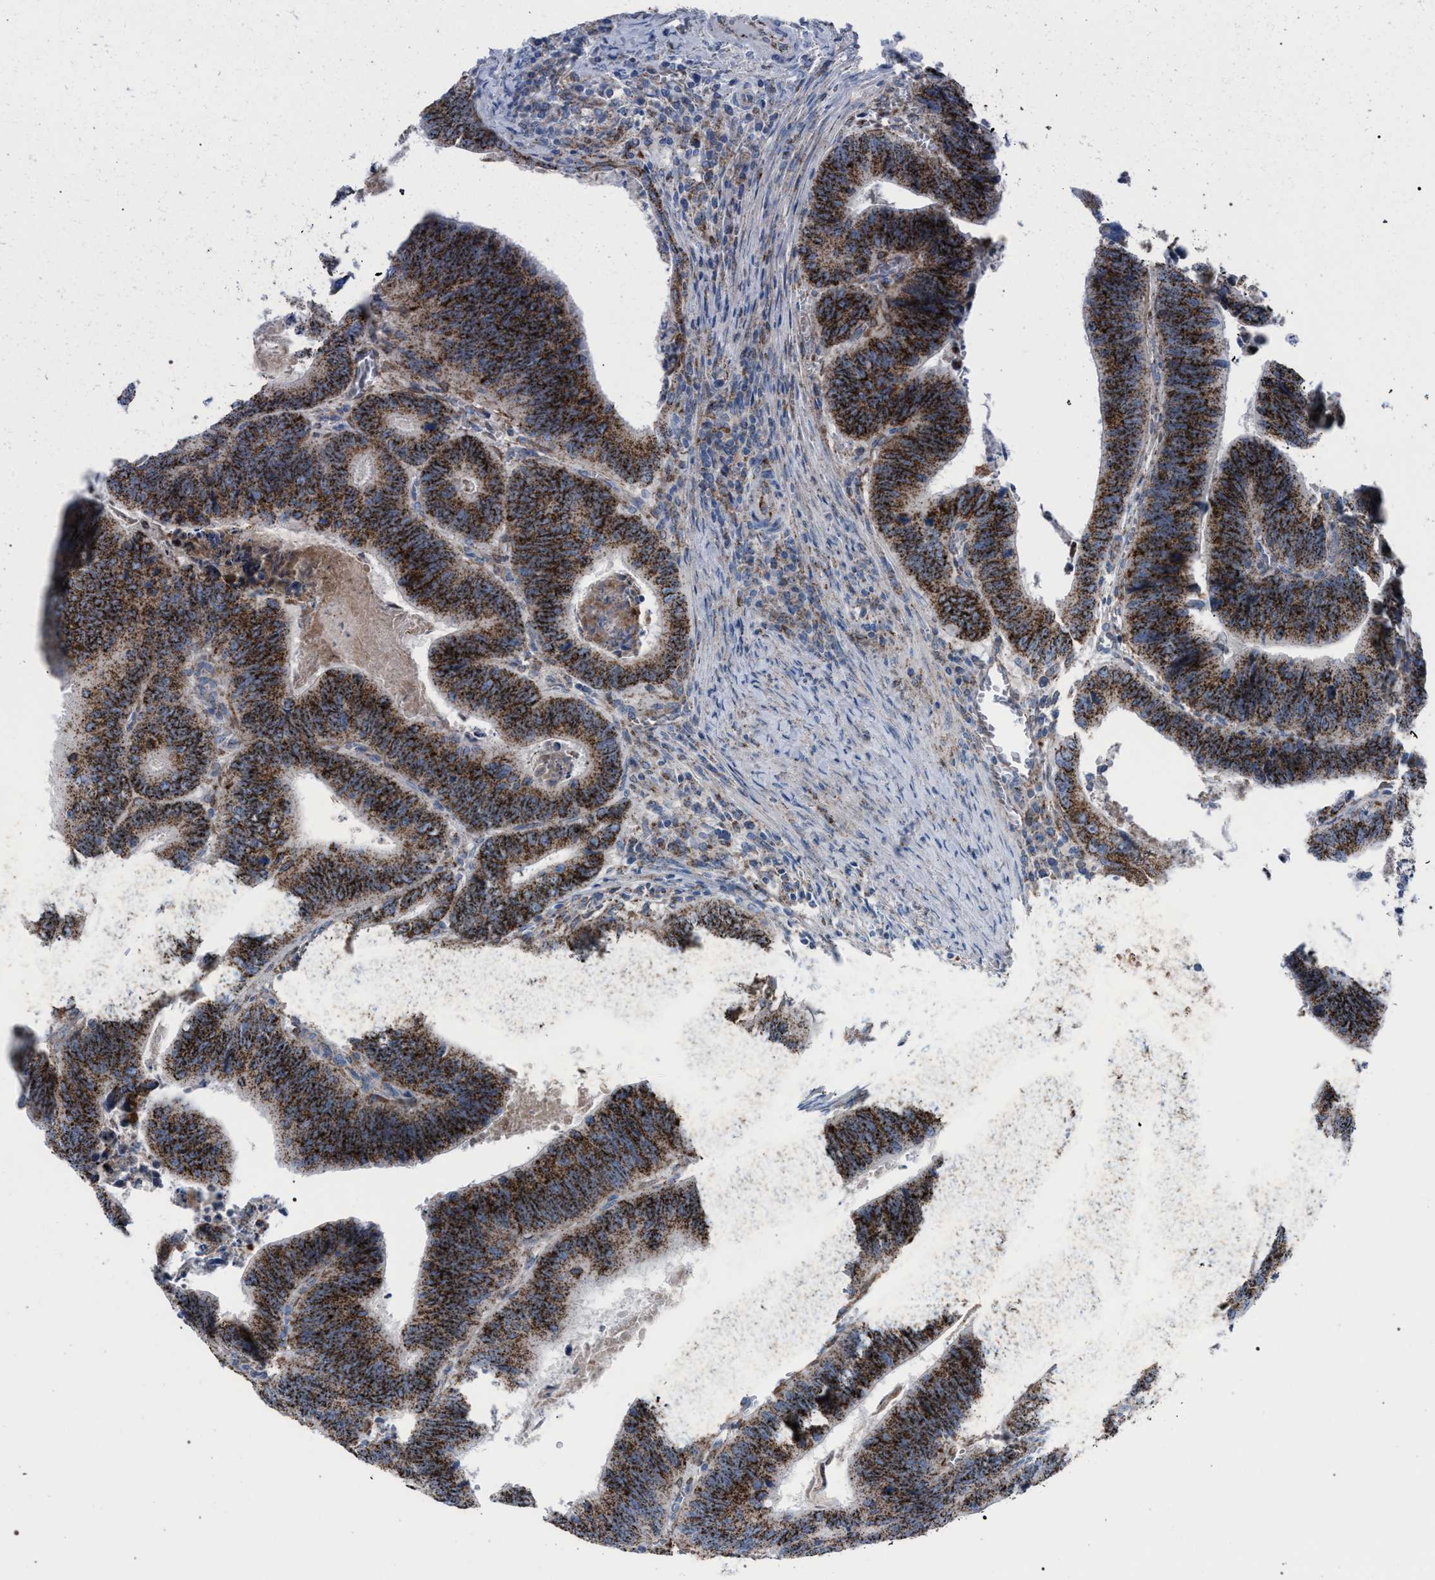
{"staining": {"intensity": "strong", "quantity": ">75%", "location": "cytoplasmic/membranous"}, "tissue": "colorectal cancer", "cell_type": "Tumor cells", "image_type": "cancer", "snomed": [{"axis": "morphology", "description": "Inflammation, NOS"}, {"axis": "morphology", "description": "Adenocarcinoma, NOS"}, {"axis": "topography", "description": "Colon"}], "caption": "Strong cytoplasmic/membranous expression for a protein is present in about >75% of tumor cells of colorectal cancer using immunohistochemistry.", "gene": "HSD17B4", "patient": {"sex": "male", "age": 72}}